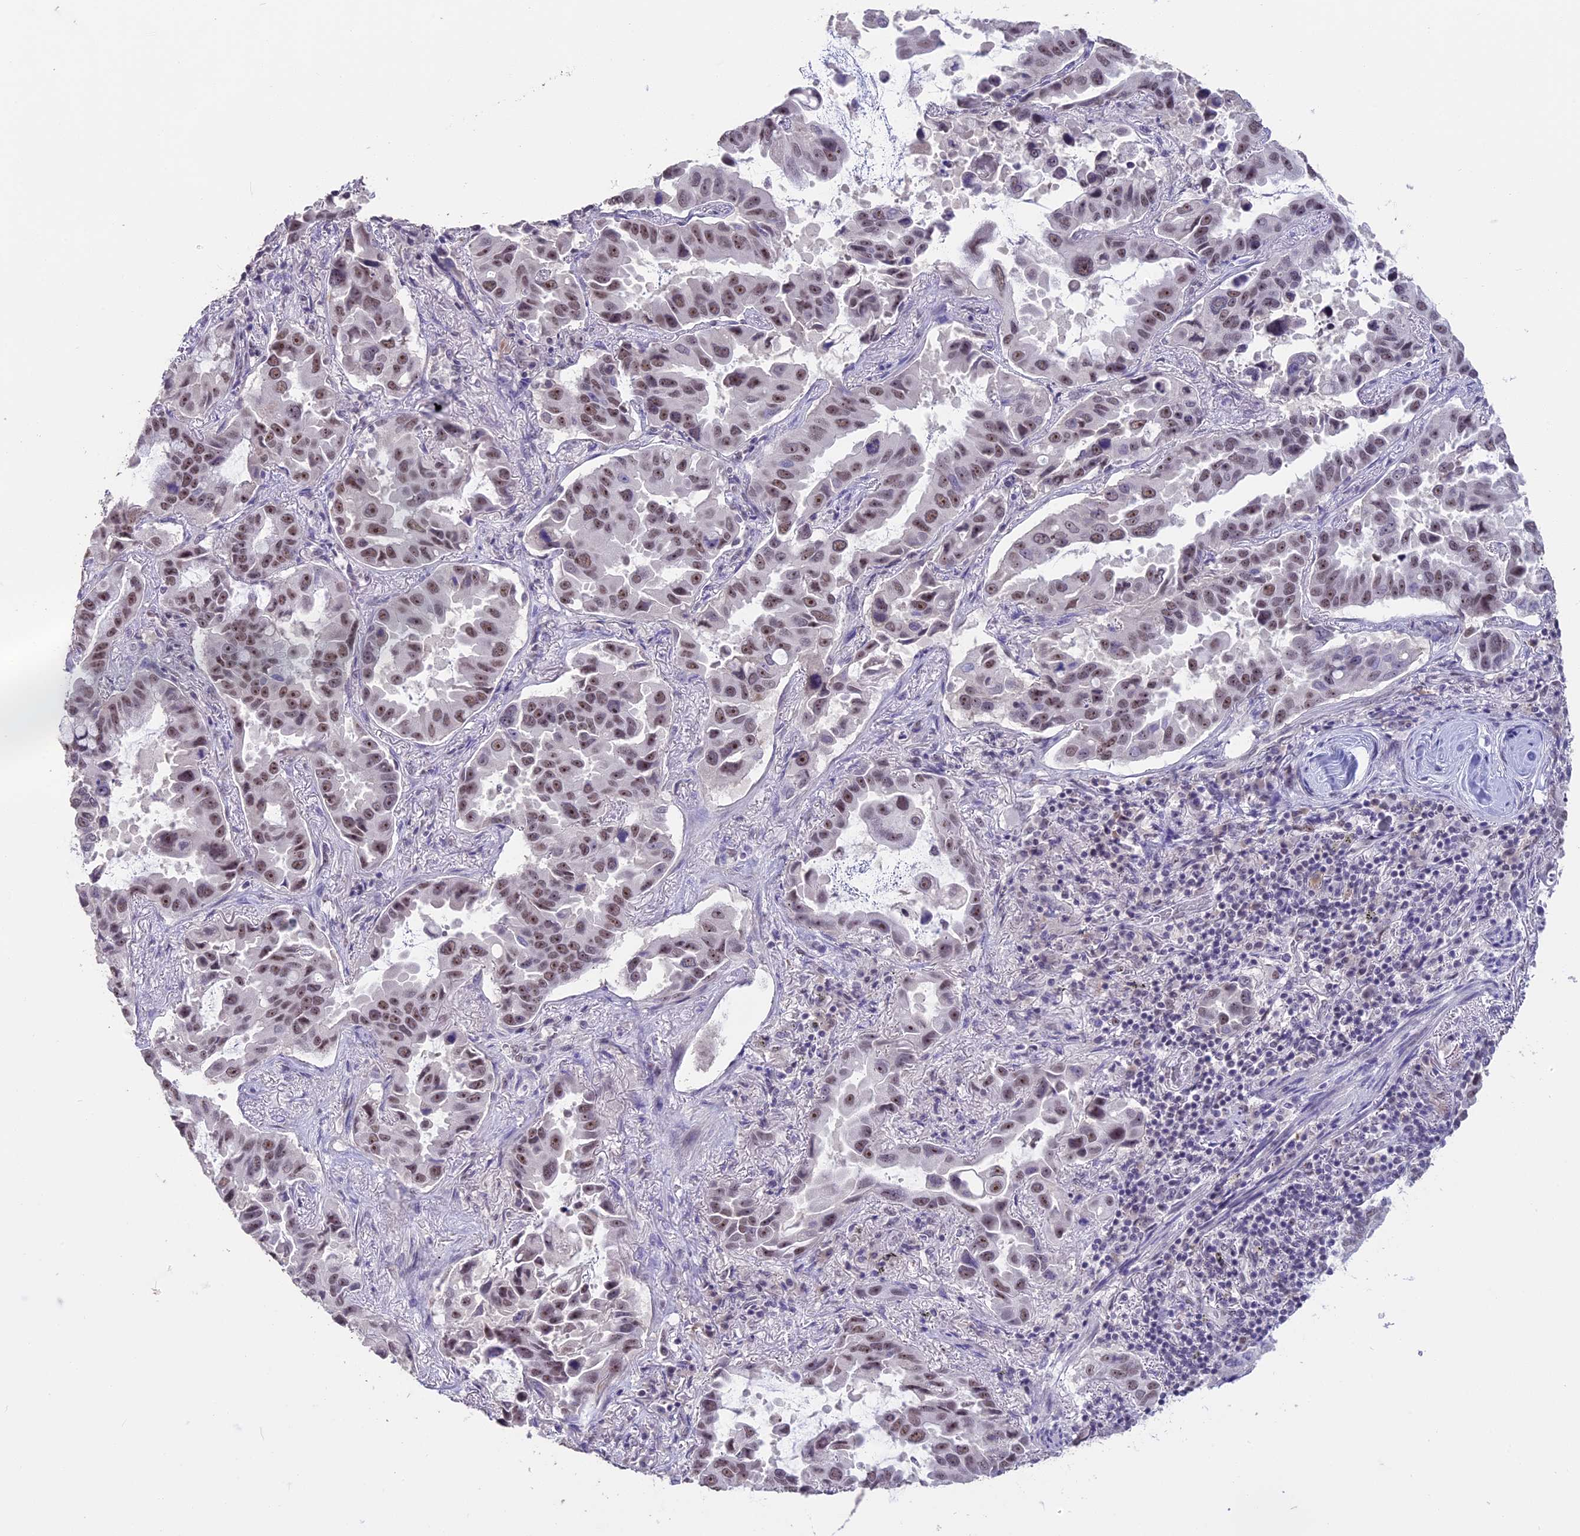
{"staining": {"intensity": "weak", "quantity": ">75%", "location": "nuclear"}, "tissue": "lung cancer", "cell_type": "Tumor cells", "image_type": "cancer", "snomed": [{"axis": "morphology", "description": "Adenocarcinoma, NOS"}, {"axis": "topography", "description": "Lung"}], "caption": "Lung adenocarcinoma tissue demonstrates weak nuclear expression in approximately >75% of tumor cells", "gene": "SETD2", "patient": {"sex": "male", "age": 64}}